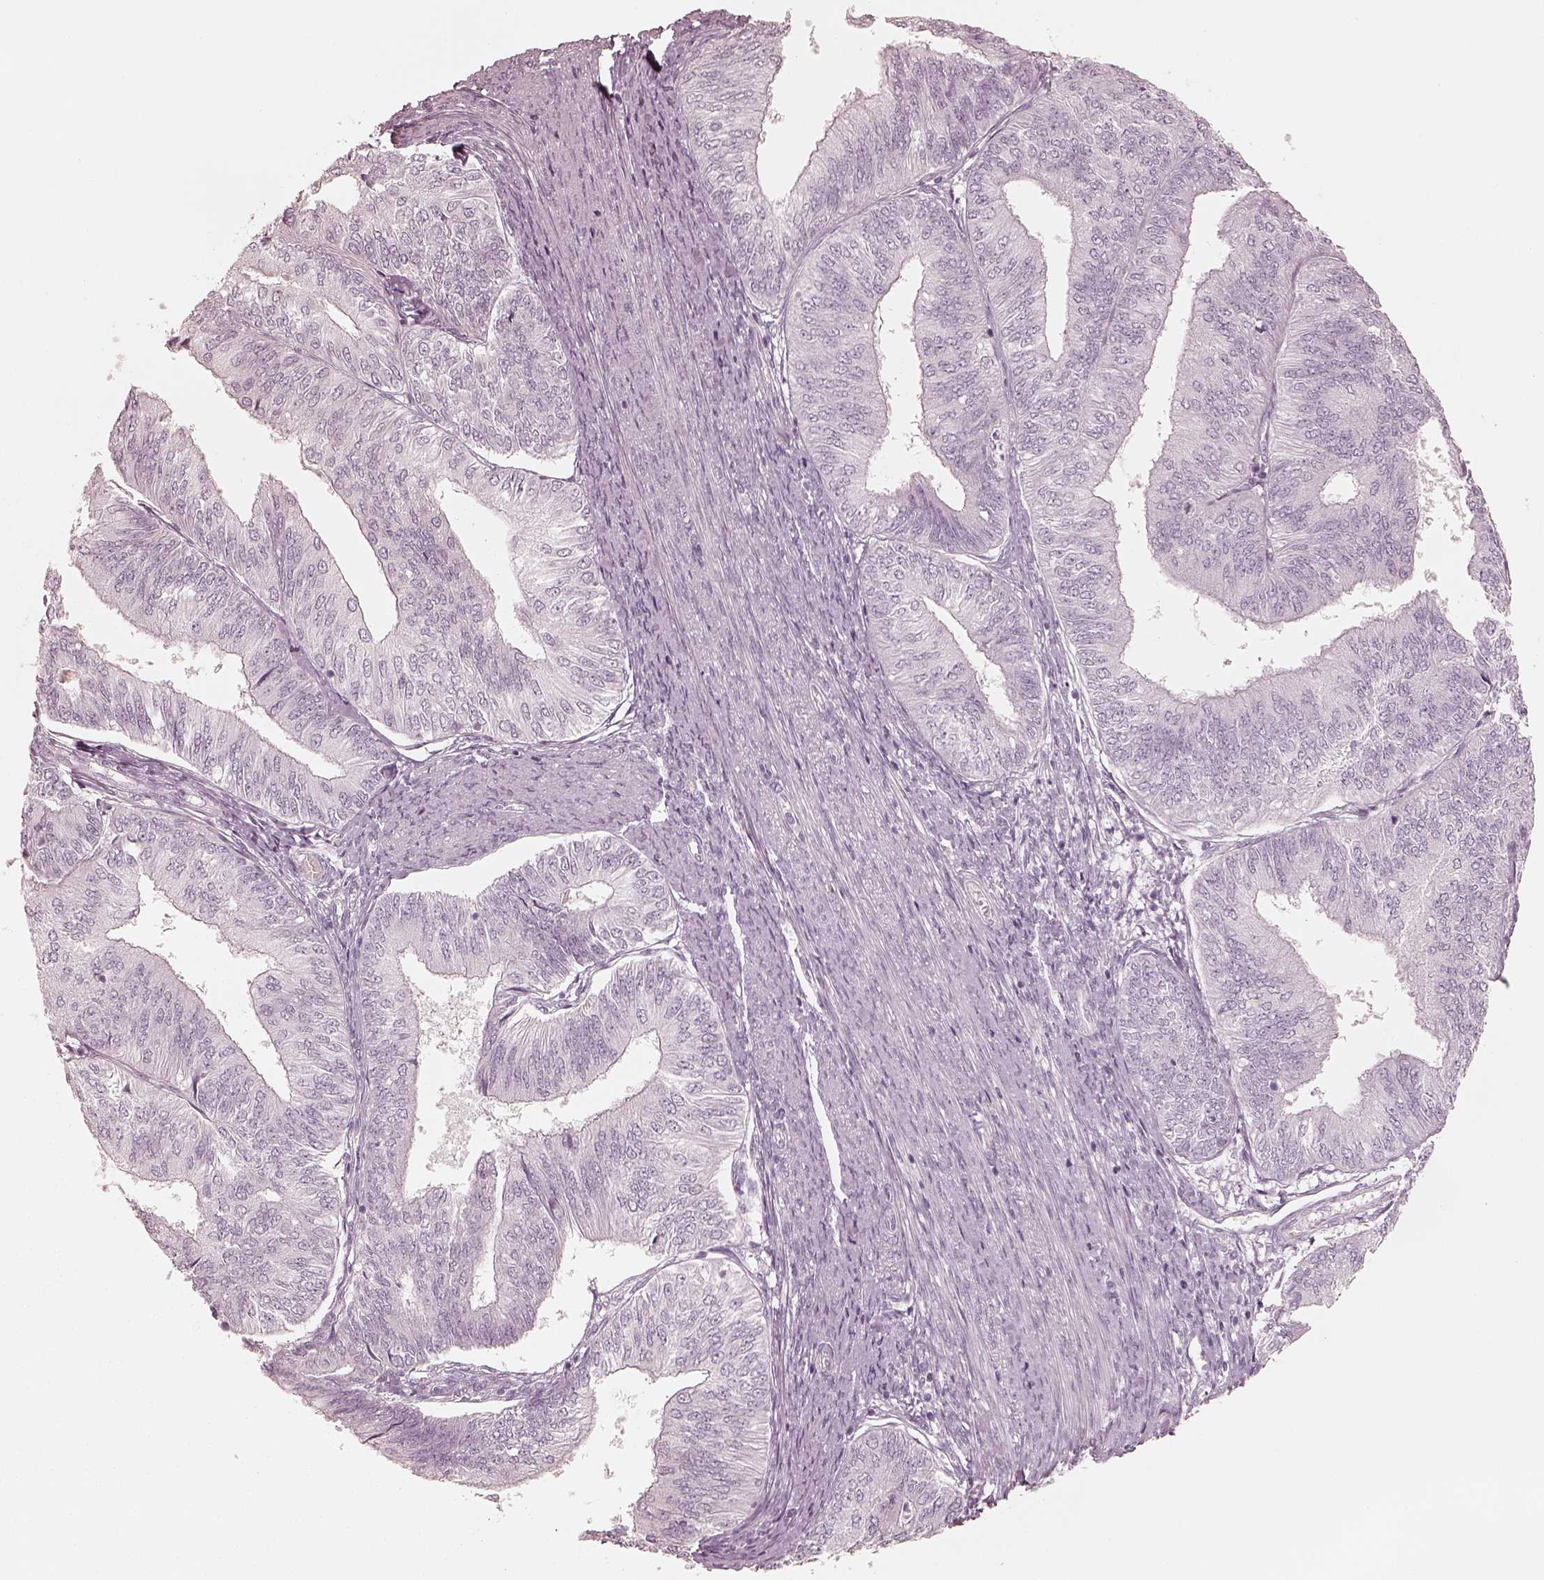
{"staining": {"intensity": "negative", "quantity": "none", "location": "none"}, "tissue": "endometrial cancer", "cell_type": "Tumor cells", "image_type": "cancer", "snomed": [{"axis": "morphology", "description": "Adenocarcinoma, NOS"}, {"axis": "topography", "description": "Endometrium"}], "caption": "Adenocarcinoma (endometrial) was stained to show a protein in brown. There is no significant positivity in tumor cells.", "gene": "KRT82", "patient": {"sex": "female", "age": 58}}